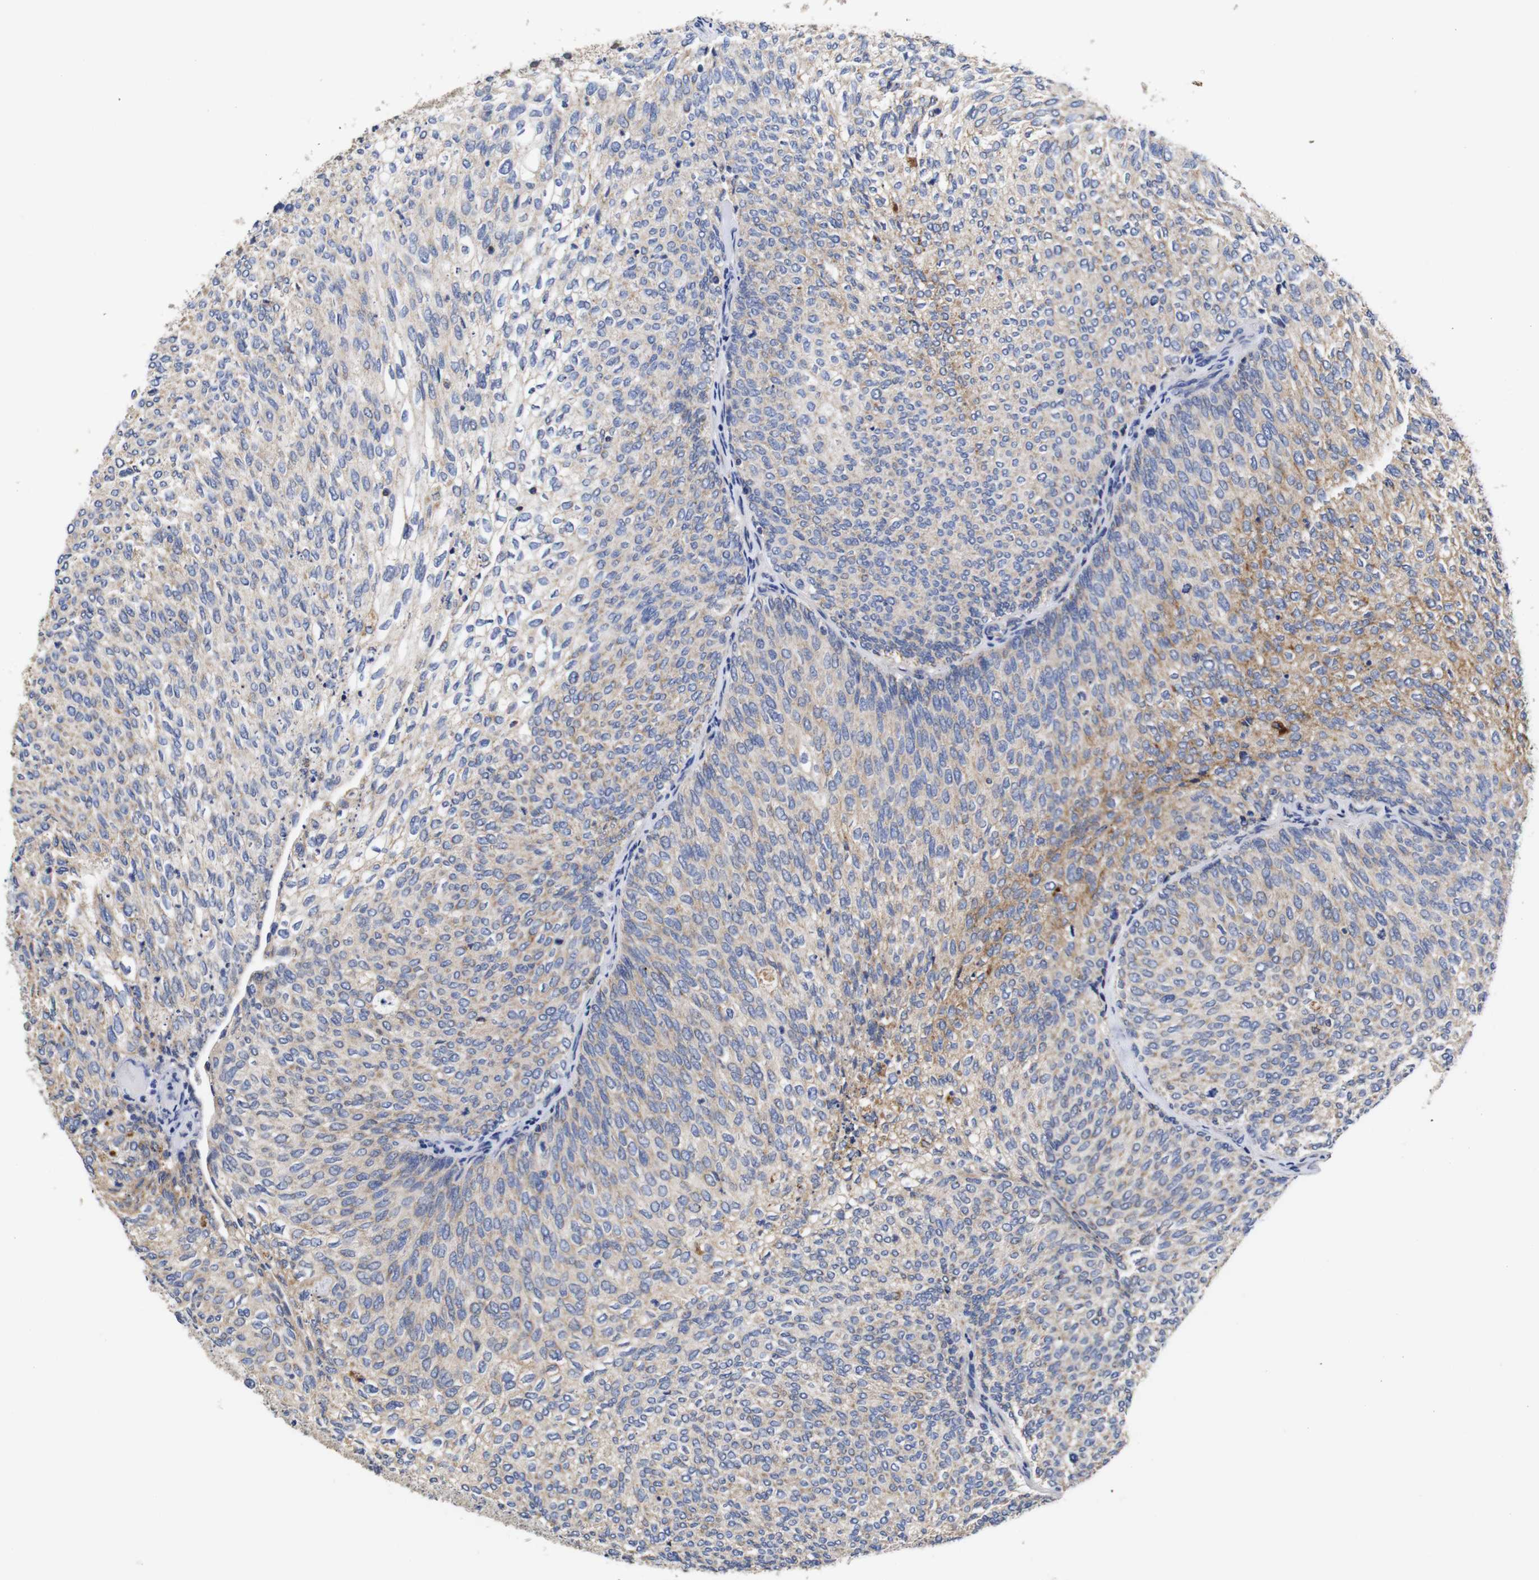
{"staining": {"intensity": "moderate", "quantity": "25%-75%", "location": "cytoplasmic/membranous"}, "tissue": "urothelial cancer", "cell_type": "Tumor cells", "image_type": "cancer", "snomed": [{"axis": "morphology", "description": "Urothelial carcinoma, Low grade"}, {"axis": "topography", "description": "Urinary bladder"}], "caption": "Immunohistochemical staining of human urothelial carcinoma (low-grade) reveals medium levels of moderate cytoplasmic/membranous protein expression in about 25%-75% of tumor cells.", "gene": "OPN3", "patient": {"sex": "female", "age": 79}}